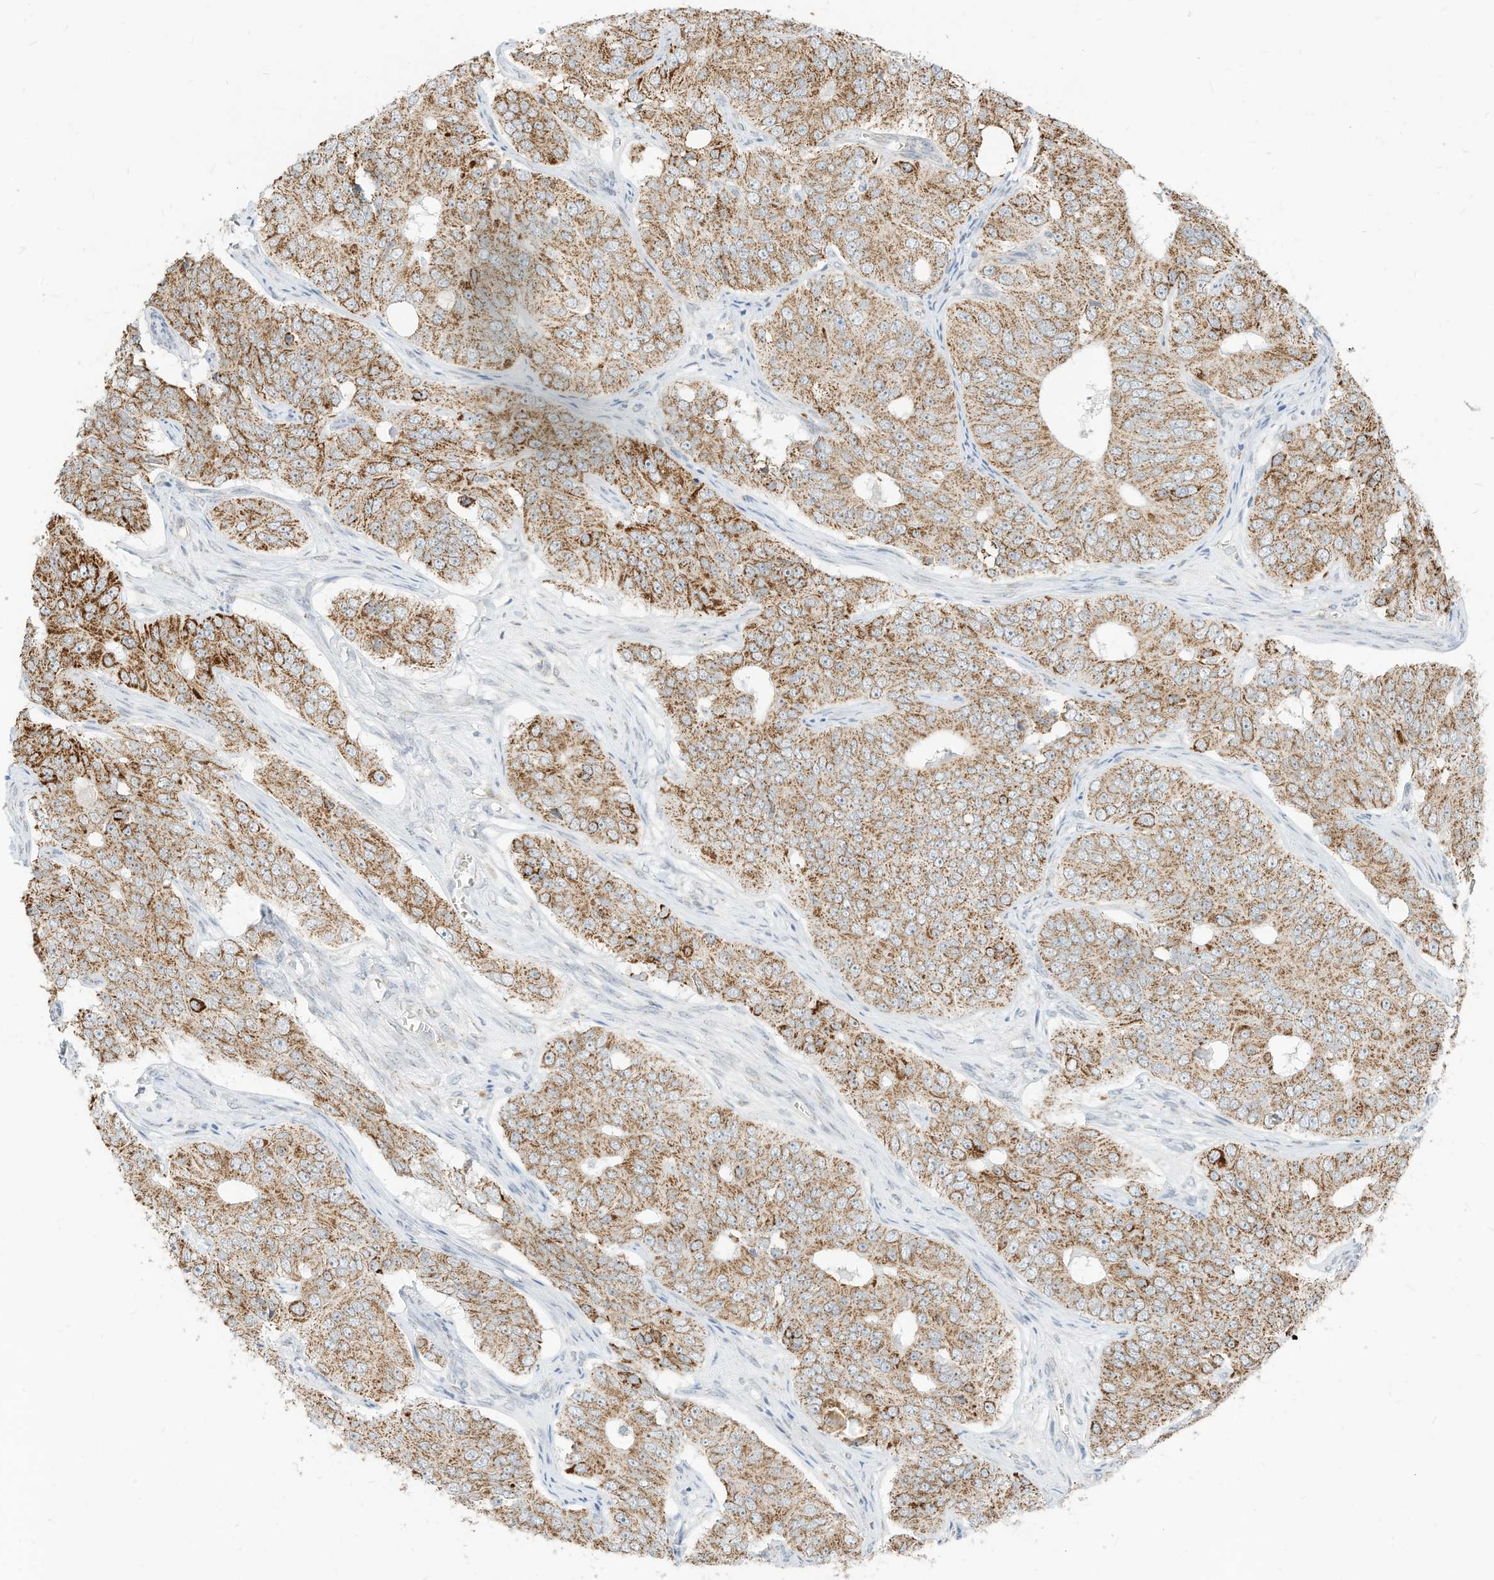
{"staining": {"intensity": "moderate", "quantity": ">75%", "location": "cytoplasmic/membranous"}, "tissue": "ovarian cancer", "cell_type": "Tumor cells", "image_type": "cancer", "snomed": [{"axis": "morphology", "description": "Carcinoma, endometroid"}, {"axis": "topography", "description": "Ovary"}], "caption": "A high-resolution histopathology image shows immunohistochemistry (IHC) staining of ovarian endometroid carcinoma, which reveals moderate cytoplasmic/membranous positivity in about >75% of tumor cells. (DAB IHC with brightfield microscopy, high magnification).", "gene": "MTUS2", "patient": {"sex": "female", "age": 51}}